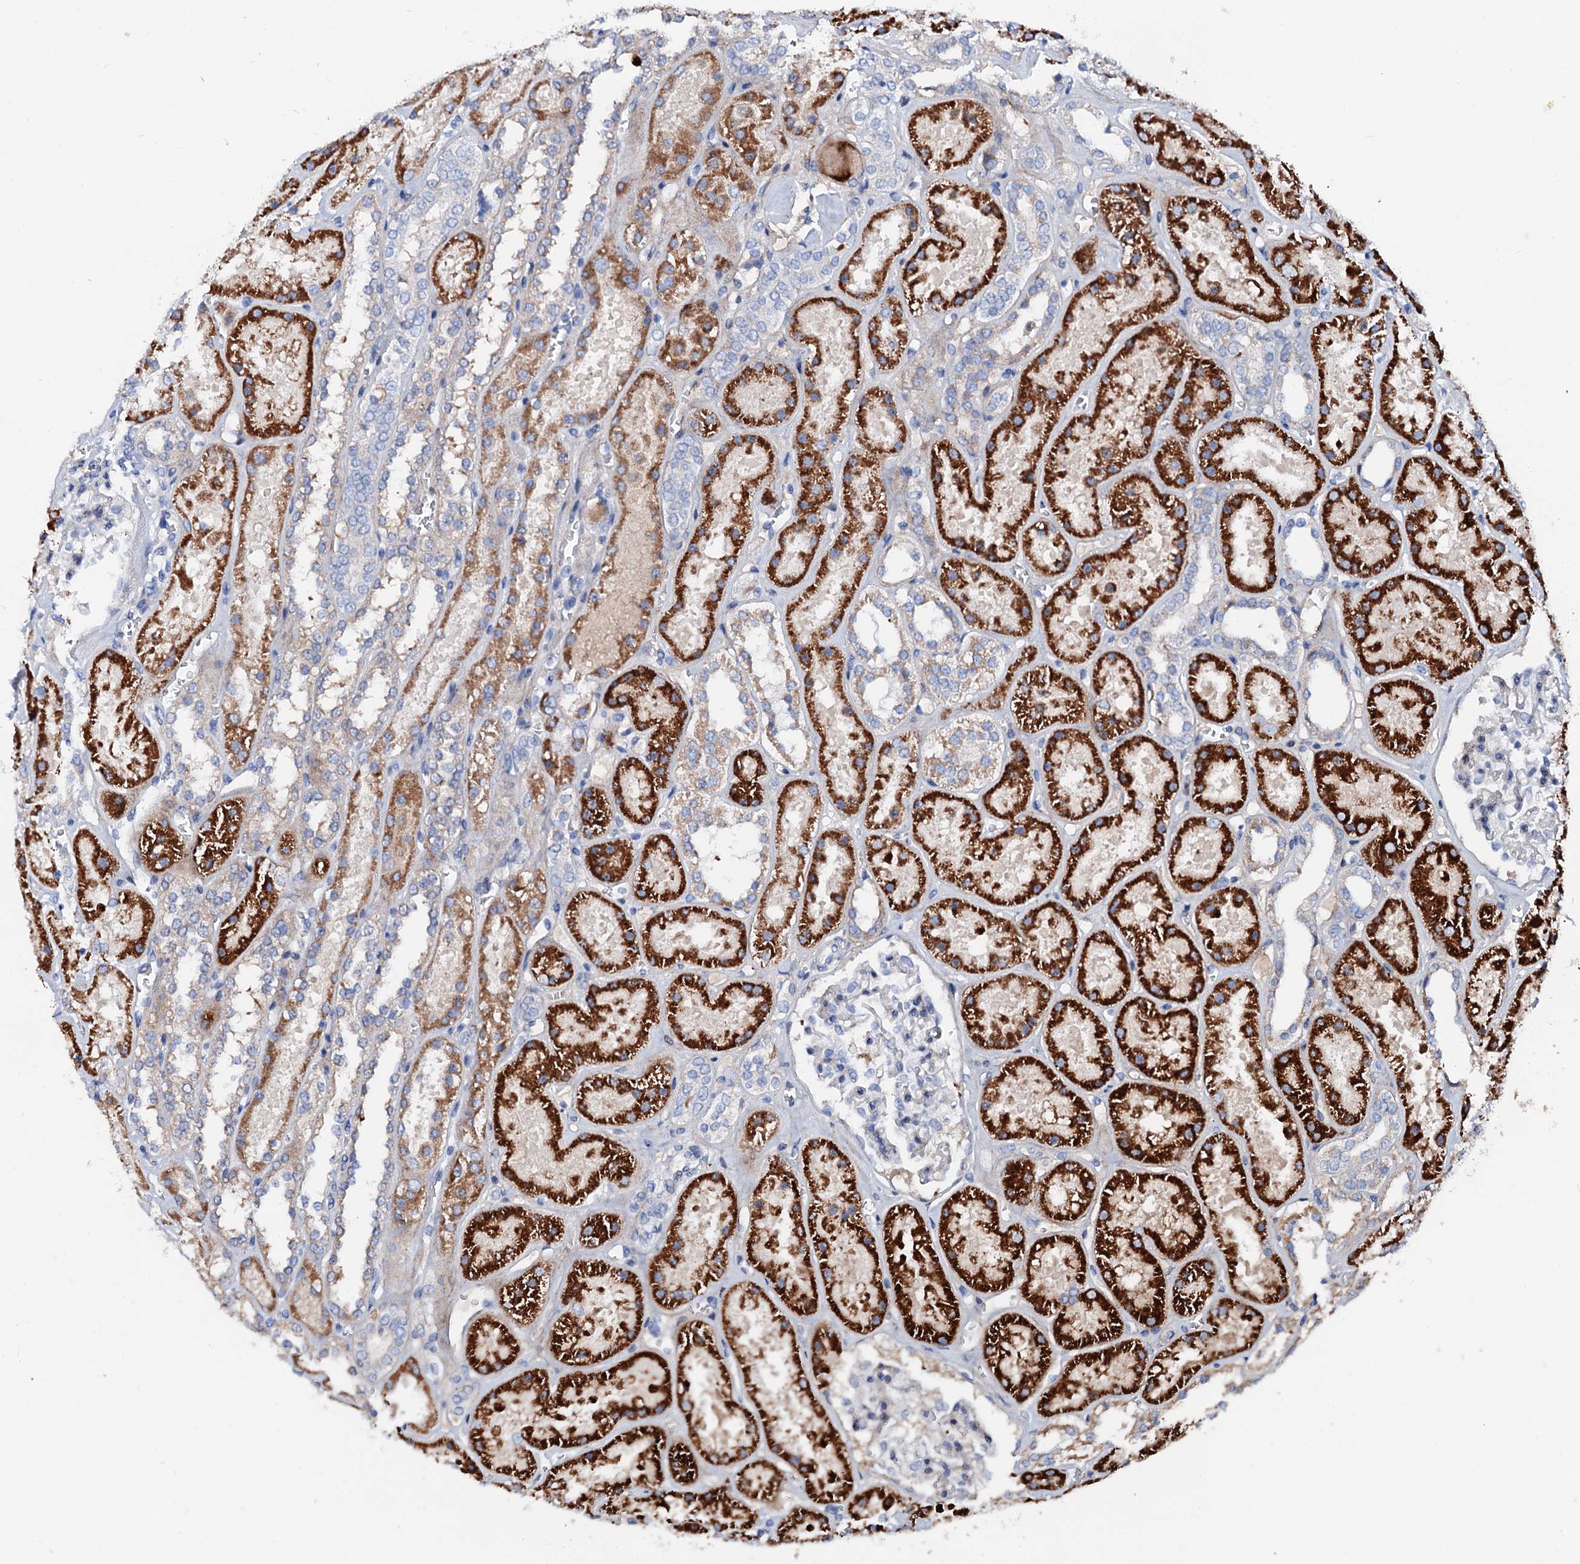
{"staining": {"intensity": "negative", "quantity": "none", "location": "none"}, "tissue": "kidney", "cell_type": "Cells in glomeruli", "image_type": "normal", "snomed": [{"axis": "morphology", "description": "Normal tissue, NOS"}, {"axis": "topography", "description": "Kidney"}], "caption": "DAB (3,3'-diaminobenzidine) immunohistochemical staining of normal human kidney exhibits no significant staining in cells in glomeruli. Brightfield microscopy of IHC stained with DAB (3,3'-diaminobenzidine) (brown) and hematoxylin (blue), captured at high magnification.", "gene": "SLC10A7", "patient": {"sex": "female", "age": 41}}